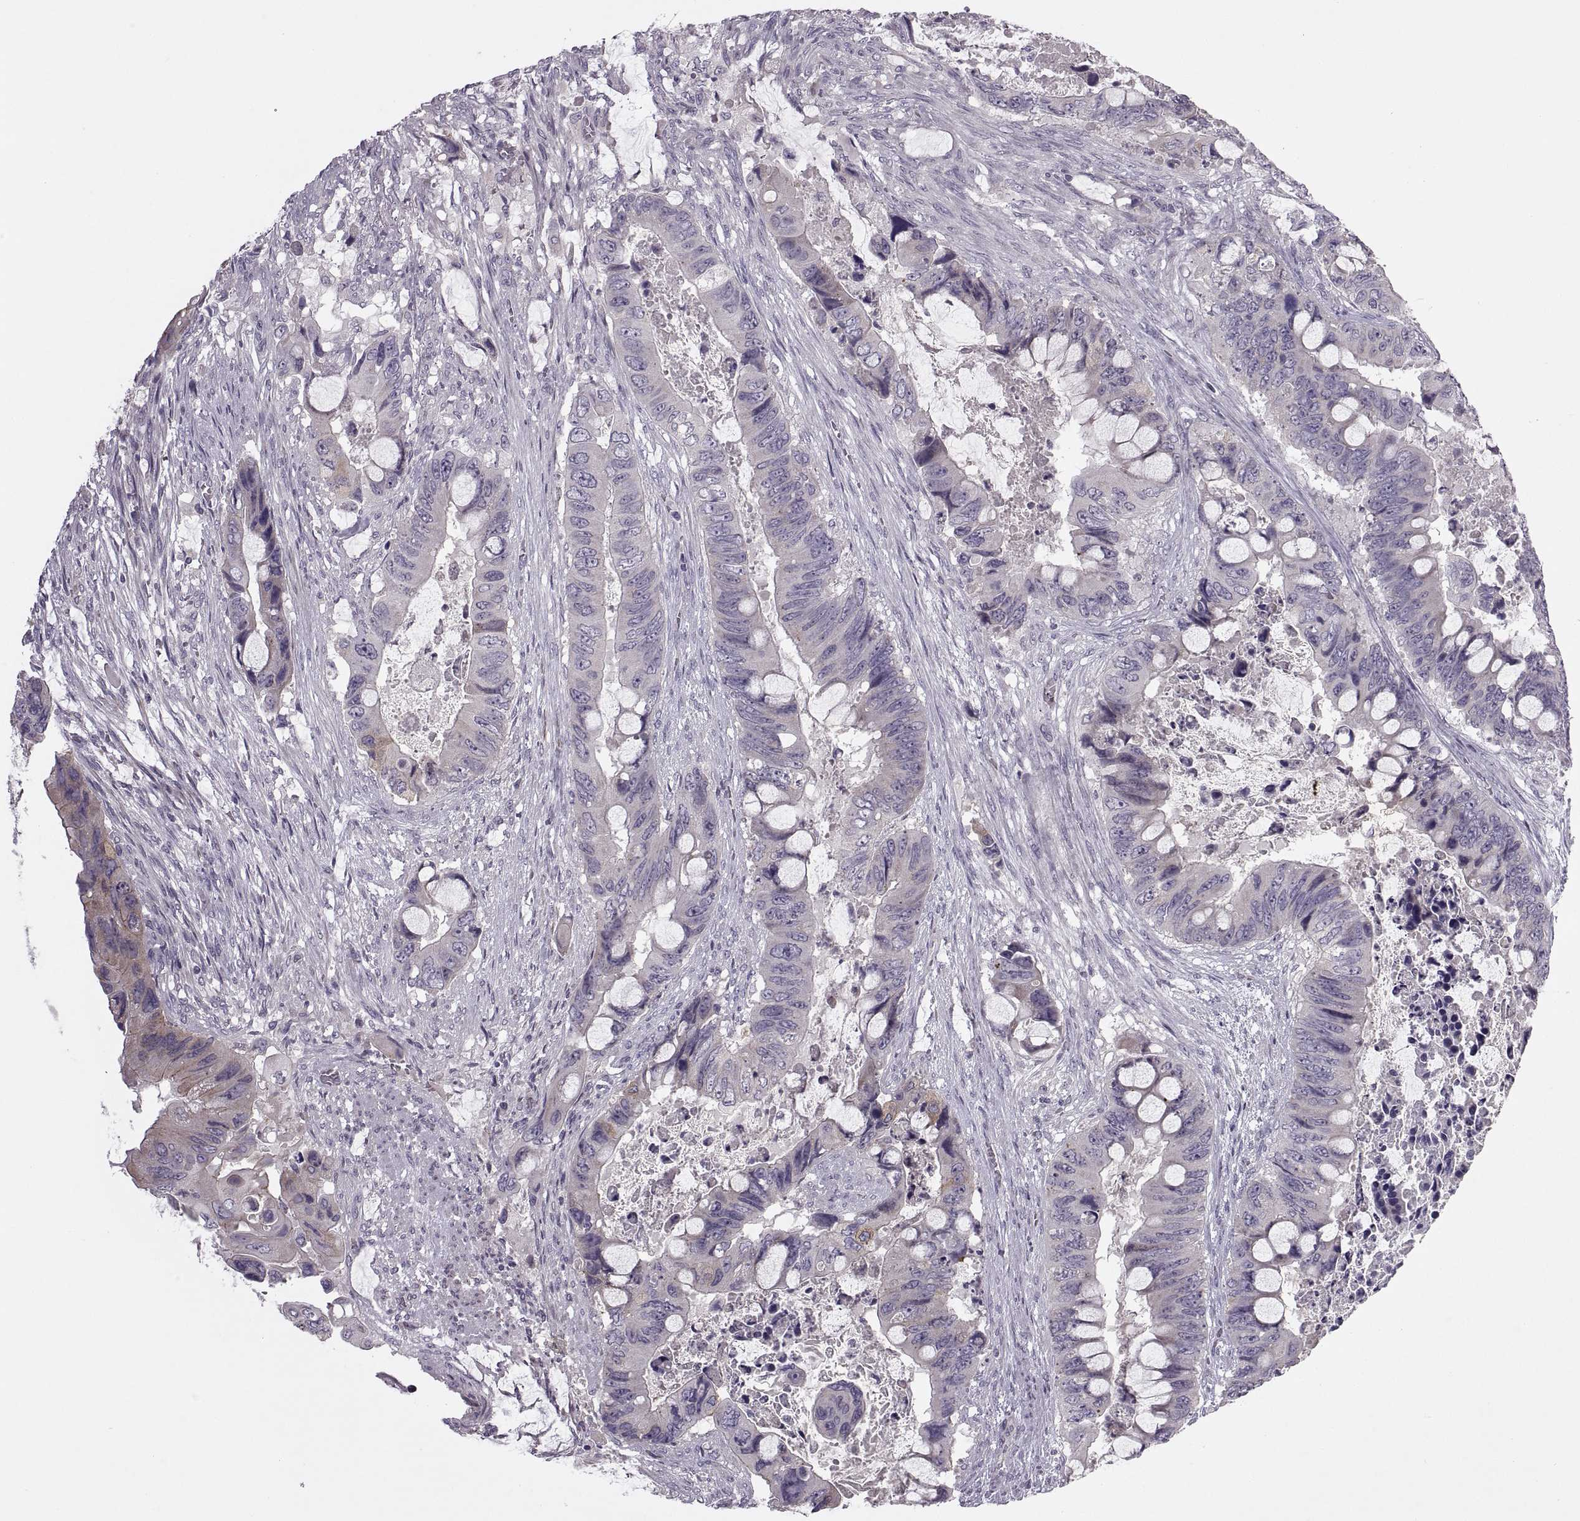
{"staining": {"intensity": "negative", "quantity": "none", "location": "none"}, "tissue": "colorectal cancer", "cell_type": "Tumor cells", "image_type": "cancer", "snomed": [{"axis": "morphology", "description": "Adenocarcinoma, NOS"}, {"axis": "topography", "description": "Rectum"}], "caption": "High magnification brightfield microscopy of colorectal cancer stained with DAB (3,3'-diaminobenzidine) (brown) and counterstained with hematoxylin (blue): tumor cells show no significant expression.", "gene": "RIPK4", "patient": {"sex": "male", "age": 63}}